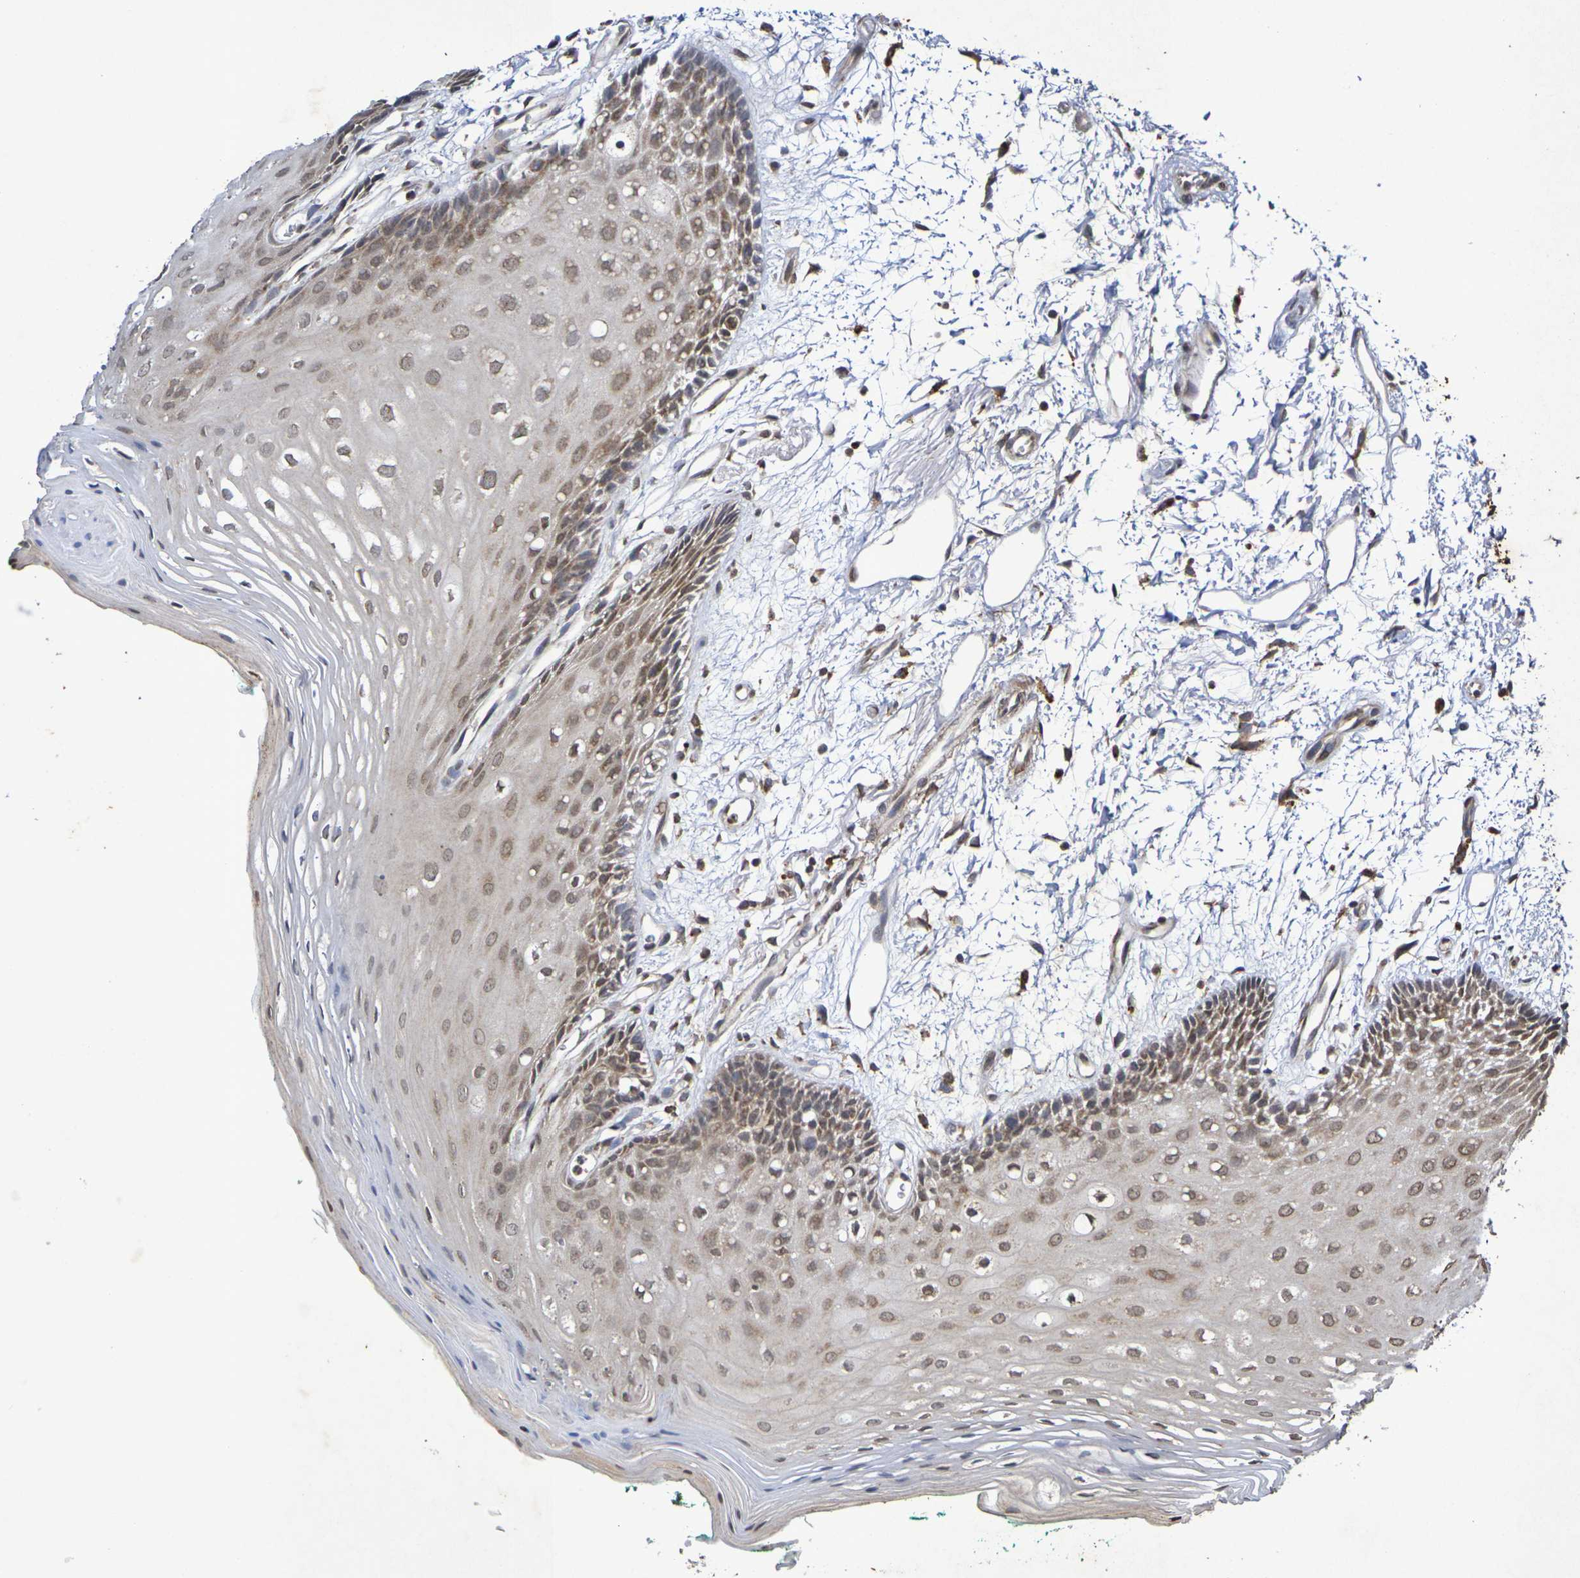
{"staining": {"intensity": "moderate", "quantity": "25%-75%", "location": "cytoplasmic/membranous,nuclear"}, "tissue": "oral mucosa", "cell_type": "Squamous epithelial cells", "image_type": "normal", "snomed": [{"axis": "morphology", "description": "Normal tissue, NOS"}, {"axis": "topography", "description": "Skeletal muscle"}, {"axis": "topography", "description": "Oral tissue"}, {"axis": "topography", "description": "Peripheral nerve tissue"}], "caption": "Immunohistochemical staining of unremarkable human oral mucosa shows 25%-75% levels of moderate cytoplasmic/membranous,nuclear protein staining in approximately 25%-75% of squamous epithelial cells. The protein is shown in brown color, while the nuclei are stained blue.", "gene": "GUCY1A2", "patient": {"sex": "female", "age": 84}}